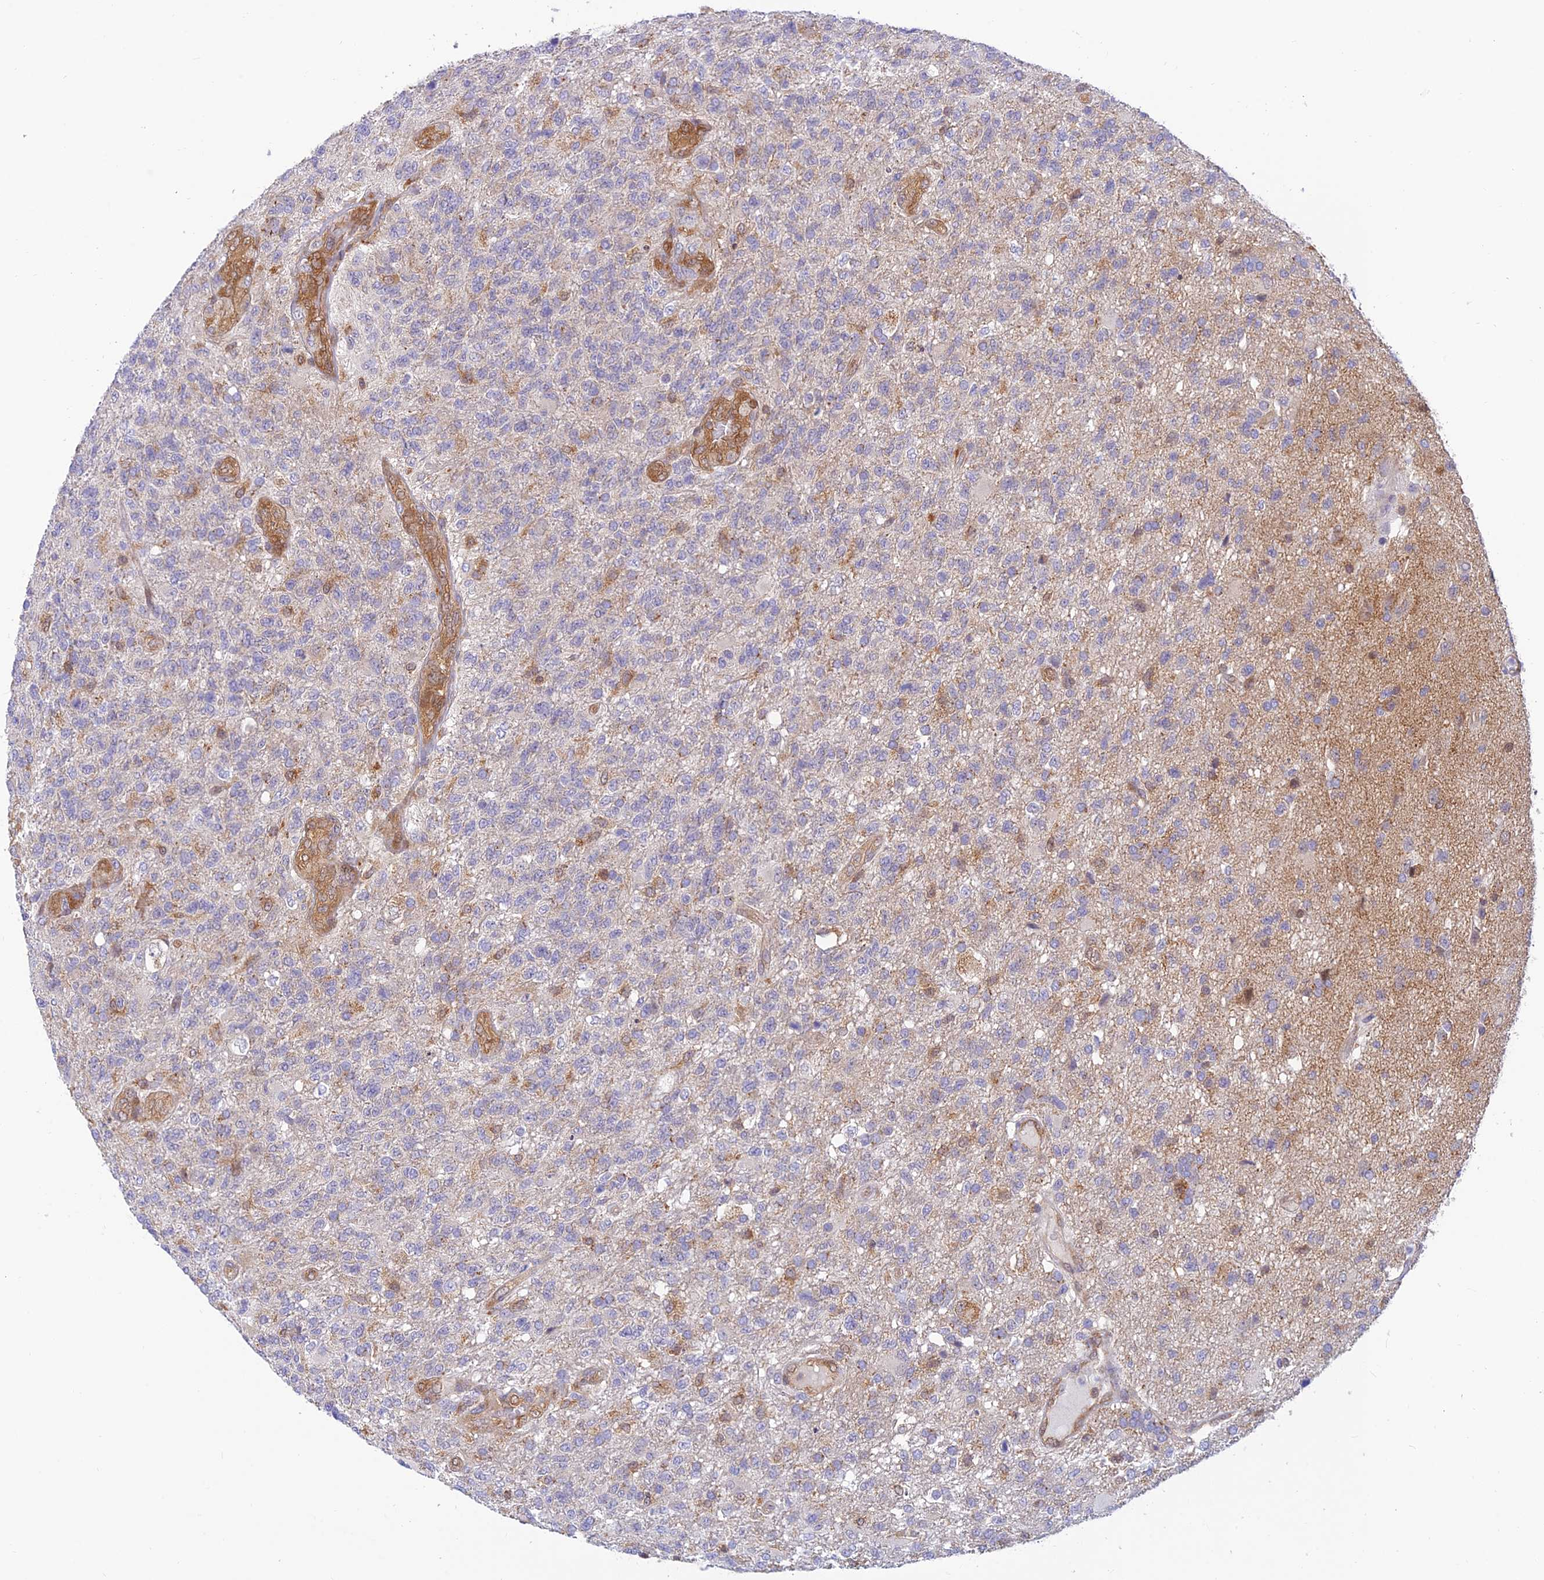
{"staining": {"intensity": "negative", "quantity": "none", "location": "none"}, "tissue": "glioma", "cell_type": "Tumor cells", "image_type": "cancer", "snomed": [{"axis": "morphology", "description": "Glioma, malignant, High grade"}, {"axis": "topography", "description": "Brain"}], "caption": "Glioma was stained to show a protein in brown. There is no significant positivity in tumor cells.", "gene": "LYSMD2", "patient": {"sex": "male", "age": 56}}